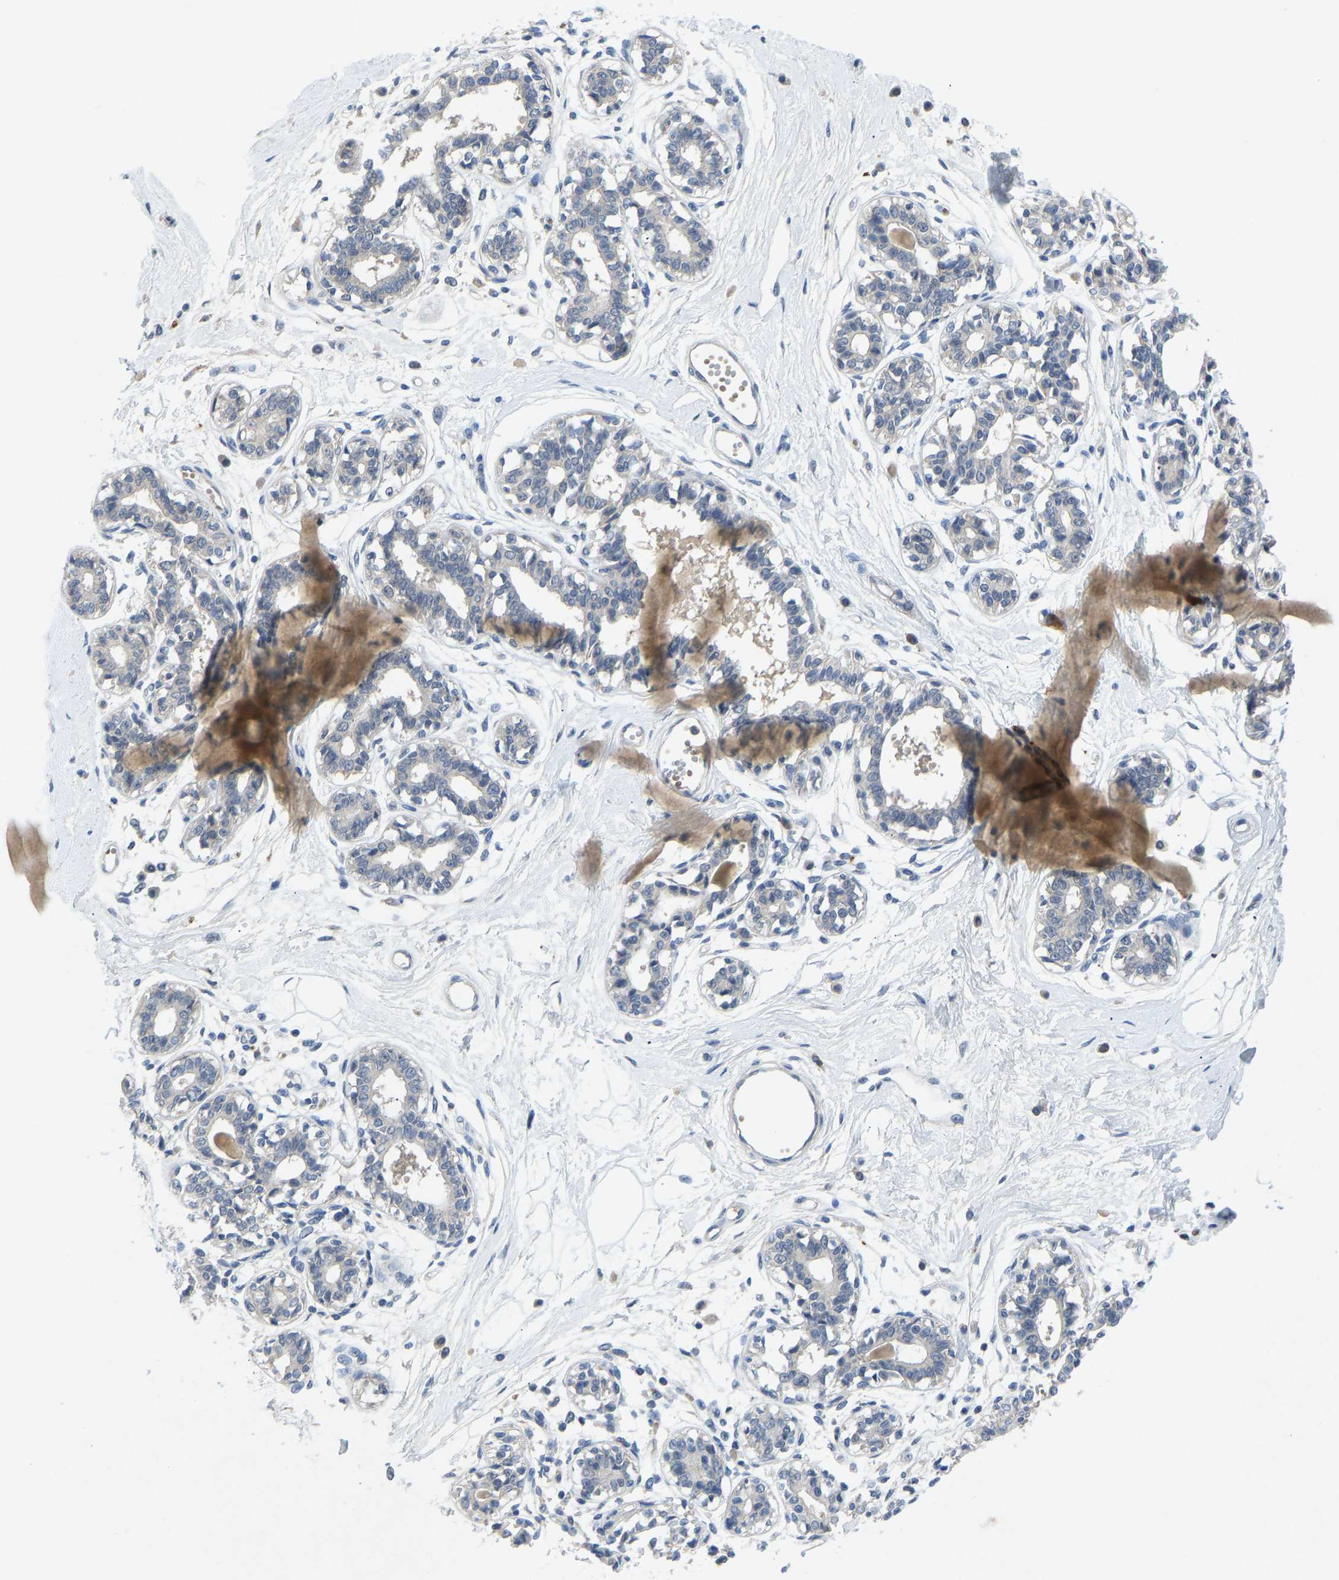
{"staining": {"intensity": "negative", "quantity": "none", "location": "none"}, "tissue": "breast", "cell_type": "Adipocytes", "image_type": "normal", "snomed": [{"axis": "morphology", "description": "Normal tissue, NOS"}, {"axis": "topography", "description": "Breast"}], "caption": "Human breast stained for a protein using IHC reveals no staining in adipocytes.", "gene": "PDE7A", "patient": {"sex": "female", "age": 45}}